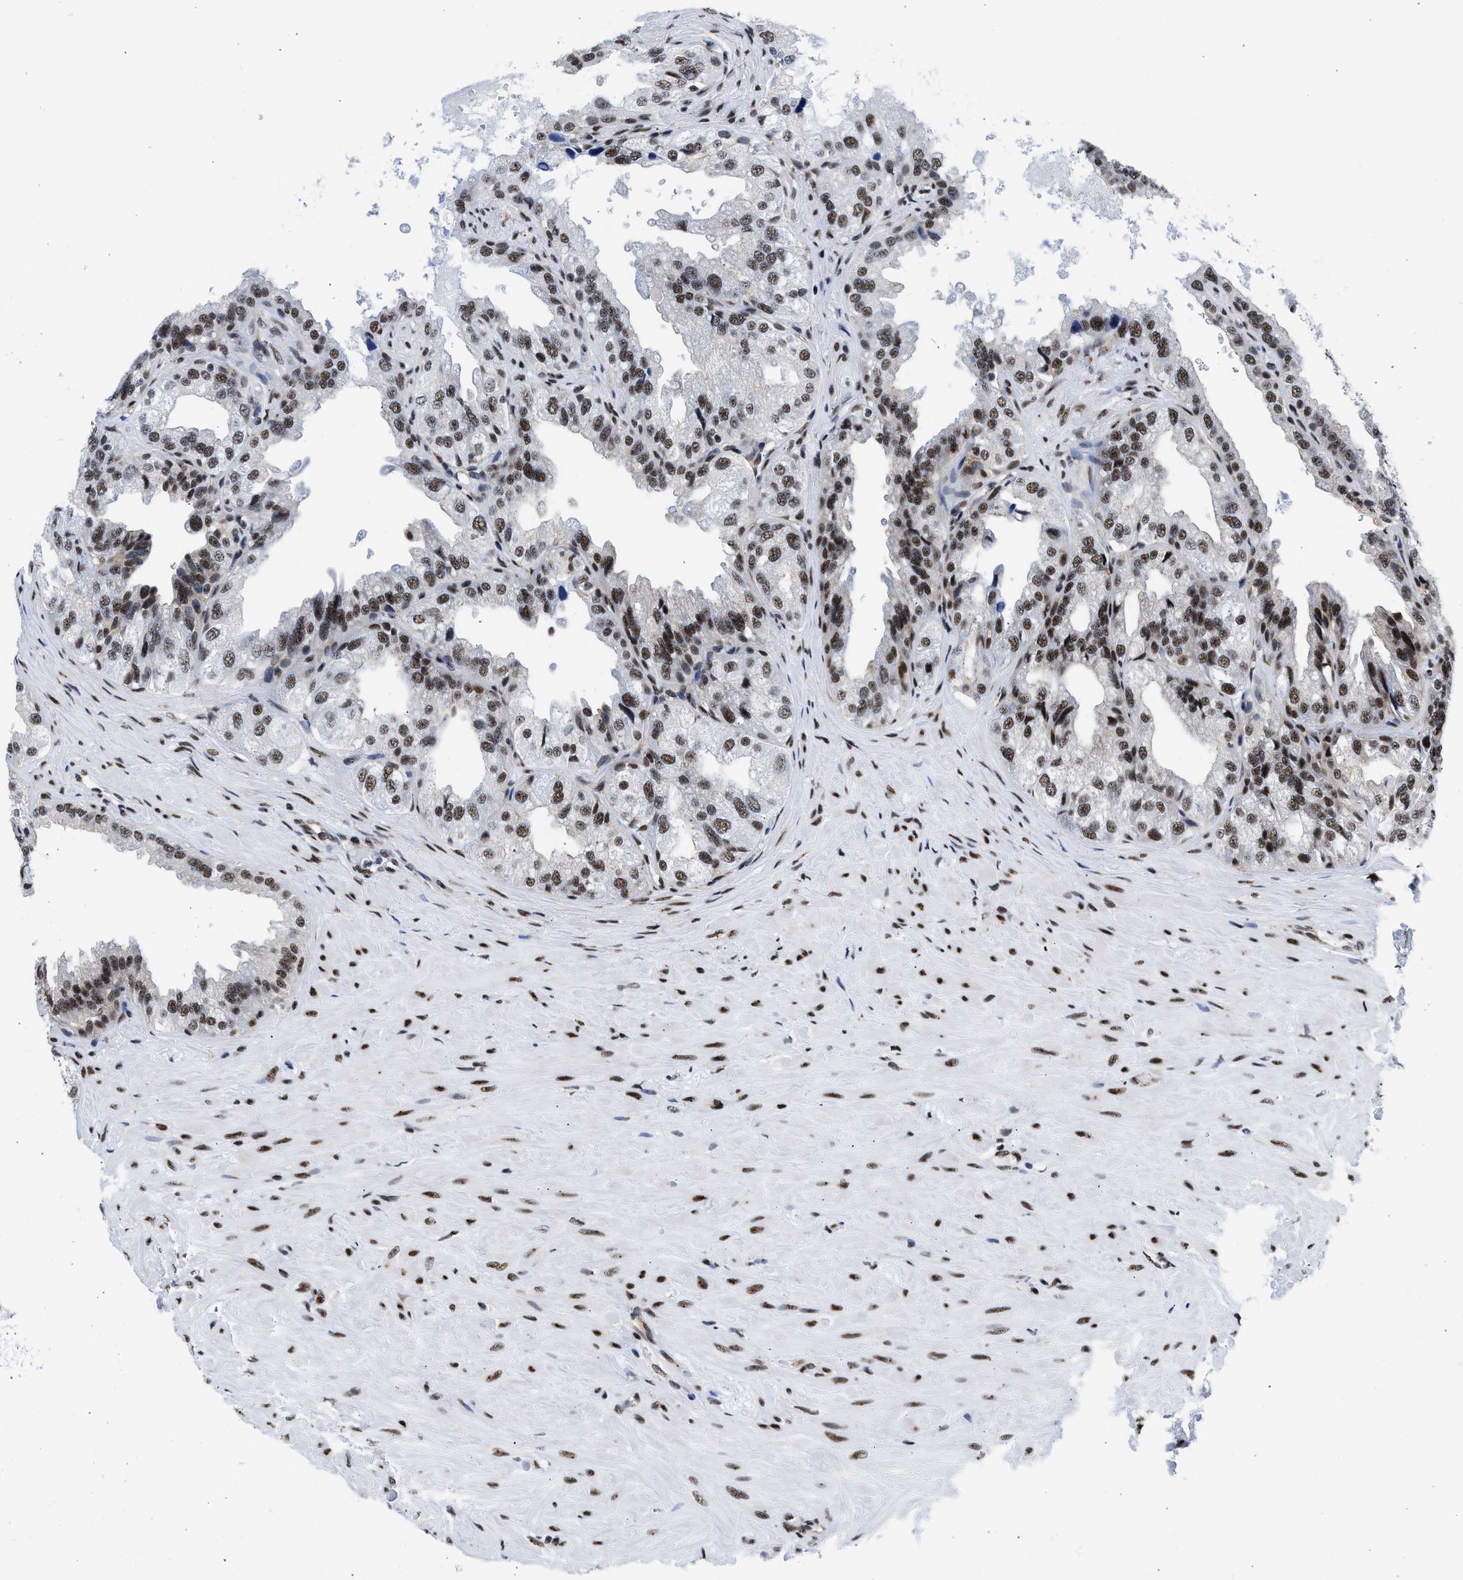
{"staining": {"intensity": "moderate", "quantity": ">75%", "location": "nuclear"}, "tissue": "seminal vesicle", "cell_type": "Glandular cells", "image_type": "normal", "snomed": [{"axis": "morphology", "description": "Normal tissue, NOS"}, {"axis": "topography", "description": "Seminal veicle"}], "caption": "Immunohistochemistry (IHC) staining of benign seminal vesicle, which exhibits medium levels of moderate nuclear staining in approximately >75% of glandular cells indicating moderate nuclear protein staining. The staining was performed using DAB (brown) for protein detection and nuclei were counterstained in hematoxylin (blue).", "gene": "RBM8A", "patient": {"sex": "male", "age": 68}}